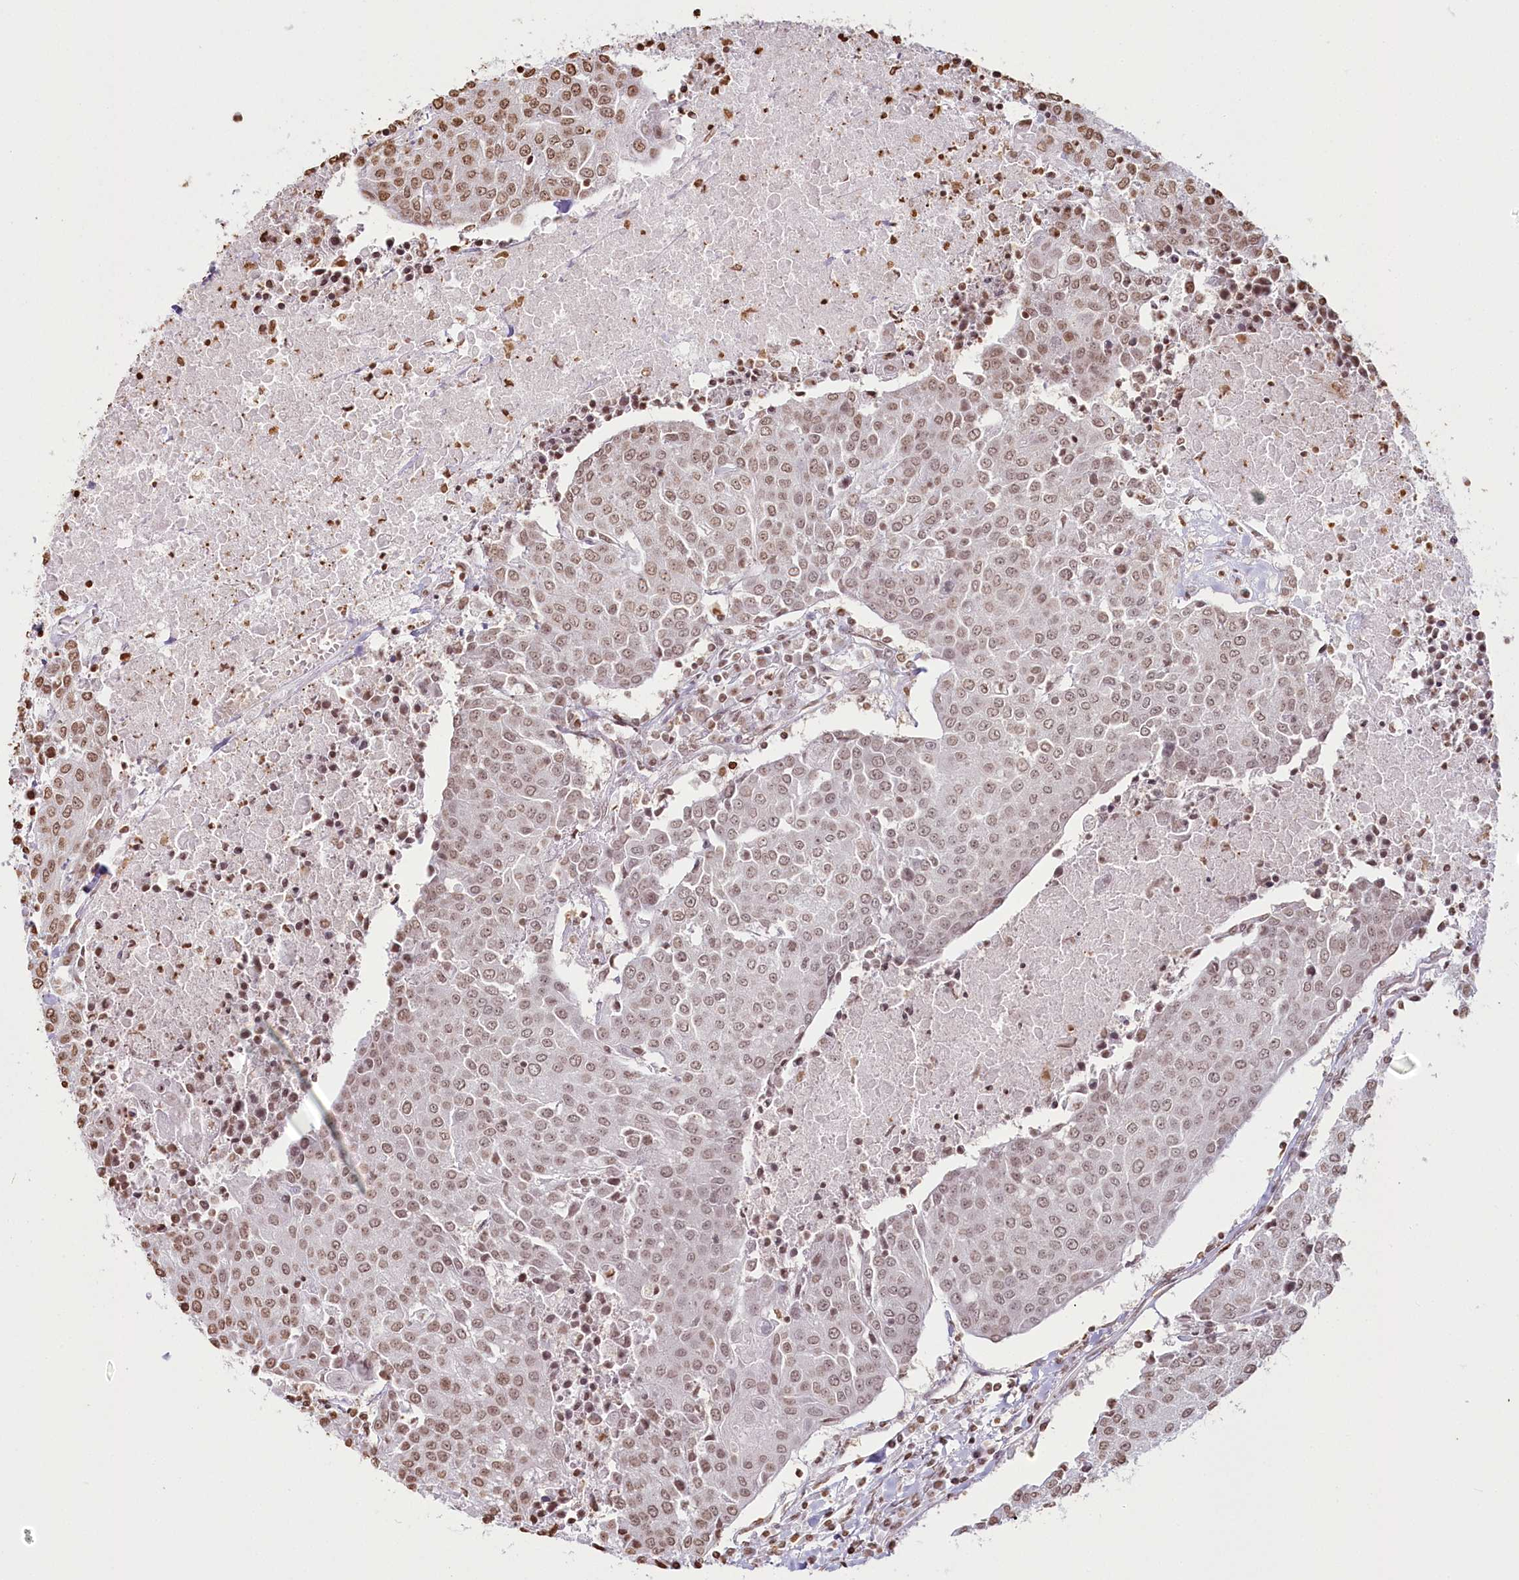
{"staining": {"intensity": "moderate", "quantity": ">75%", "location": "nuclear"}, "tissue": "urothelial cancer", "cell_type": "Tumor cells", "image_type": "cancer", "snomed": [{"axis": "morphology", "description": "Urothelial carcinoma, High grade"}, {"axis": "topography", "description": "Urinary bladder"}], "caption": "Protein staining demonstrates moderate nuclear expression in about >75% of tumor cells in urothelial cancer.", "gene": "FAM13A", "patient": {"sex": "female", "age": 85}}